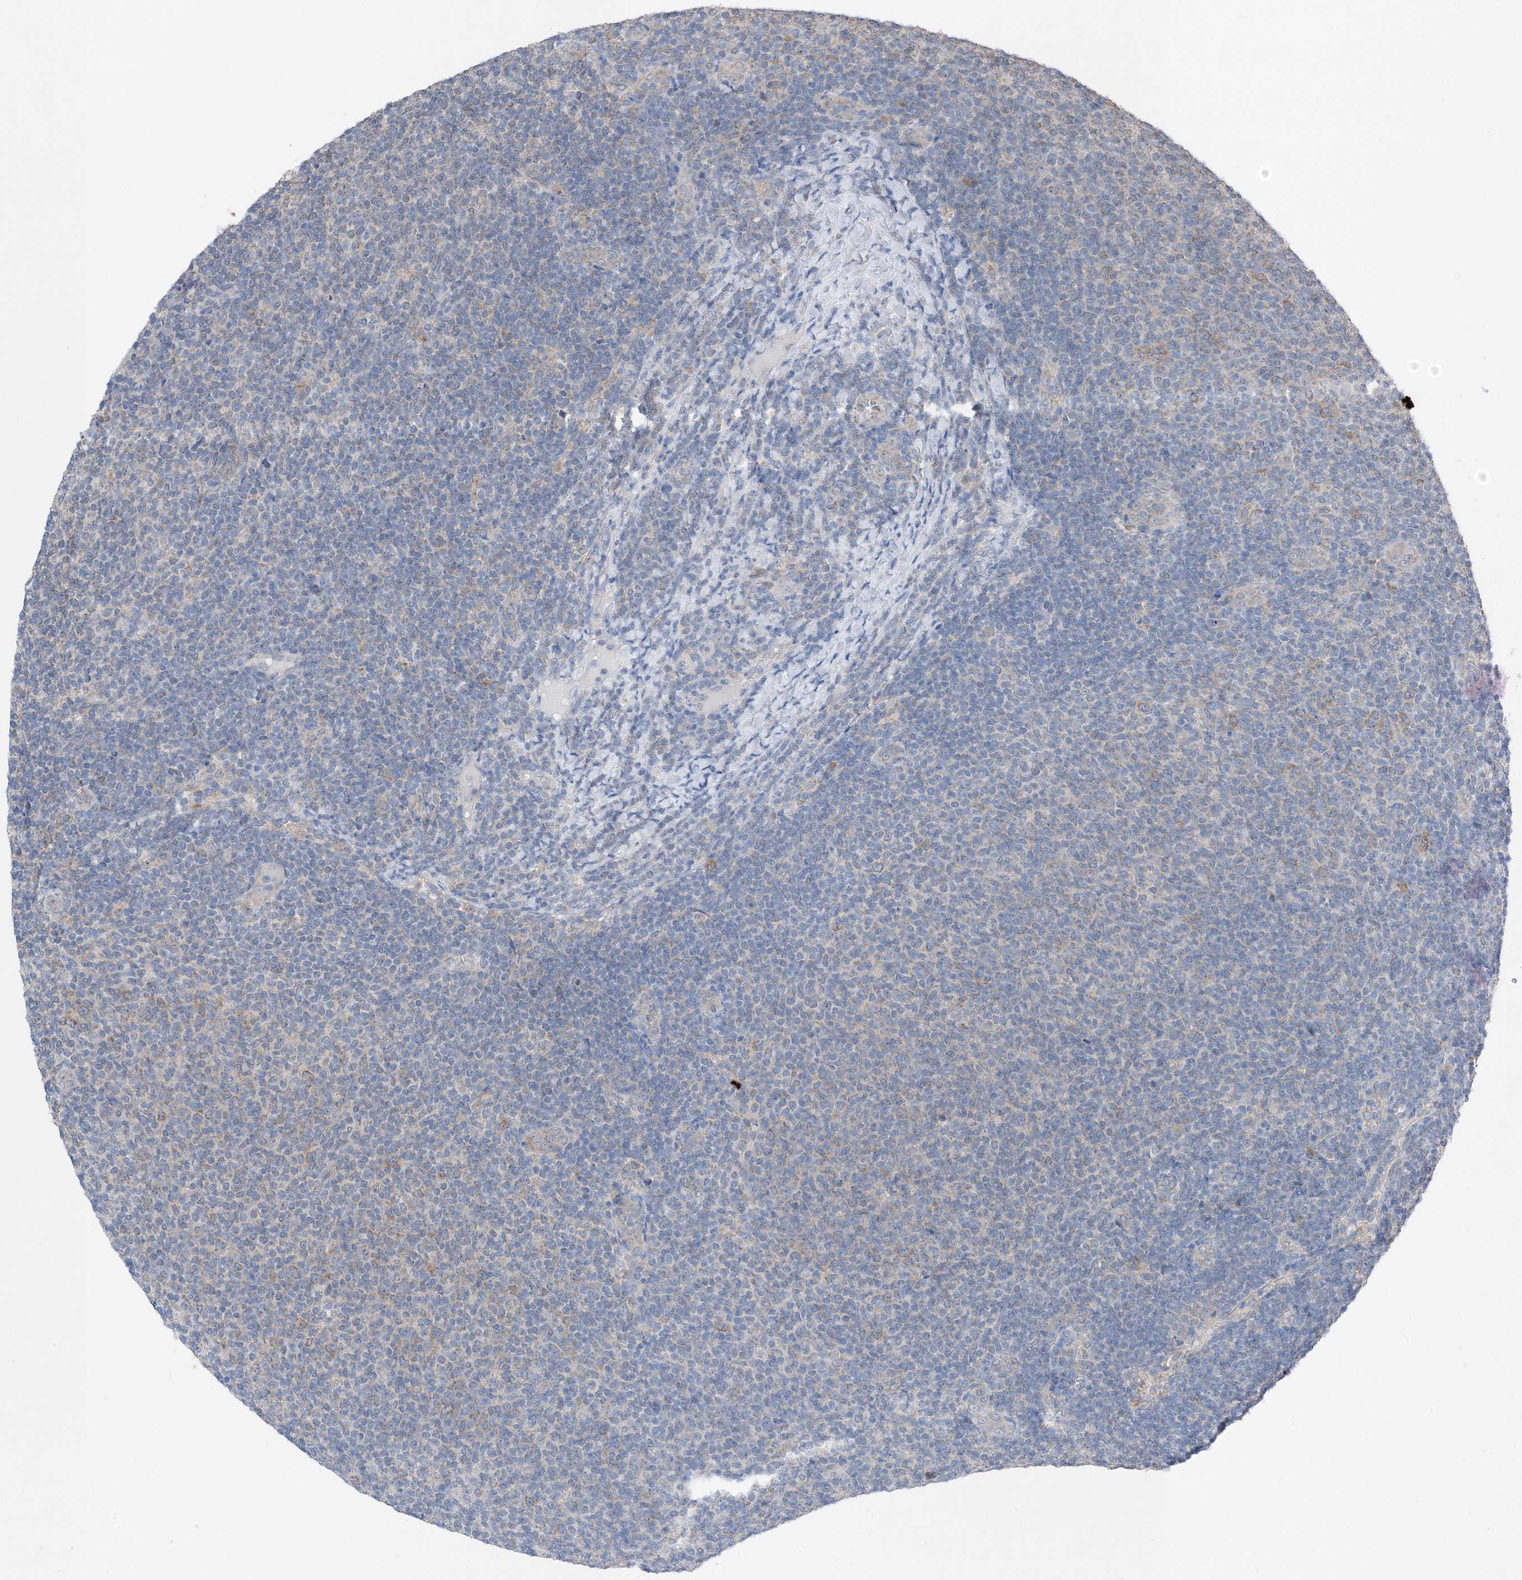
{"staining": {"intensity": "negative", "quantity": "none", "location": "none"}, "tissue": "lymphoma", "cell_type": "Tumor cells", "image_type": "cancer", "snomed": [{"axis": "morphology", "description": "Malignant lymphoma, non-Hodgkin's type, Low grade"}, {"axis": "topography", "description": "Lymph node"}], "caption": "DAB (3,3'-diaminobenzidine) immunohistochemical staining of human low-grade malignant lymphoma, non-Hodgkin's type reveals no significant staining in tumor cells.", "gene": "DHX30", "patient": {"sex": "male", "age": 66}}